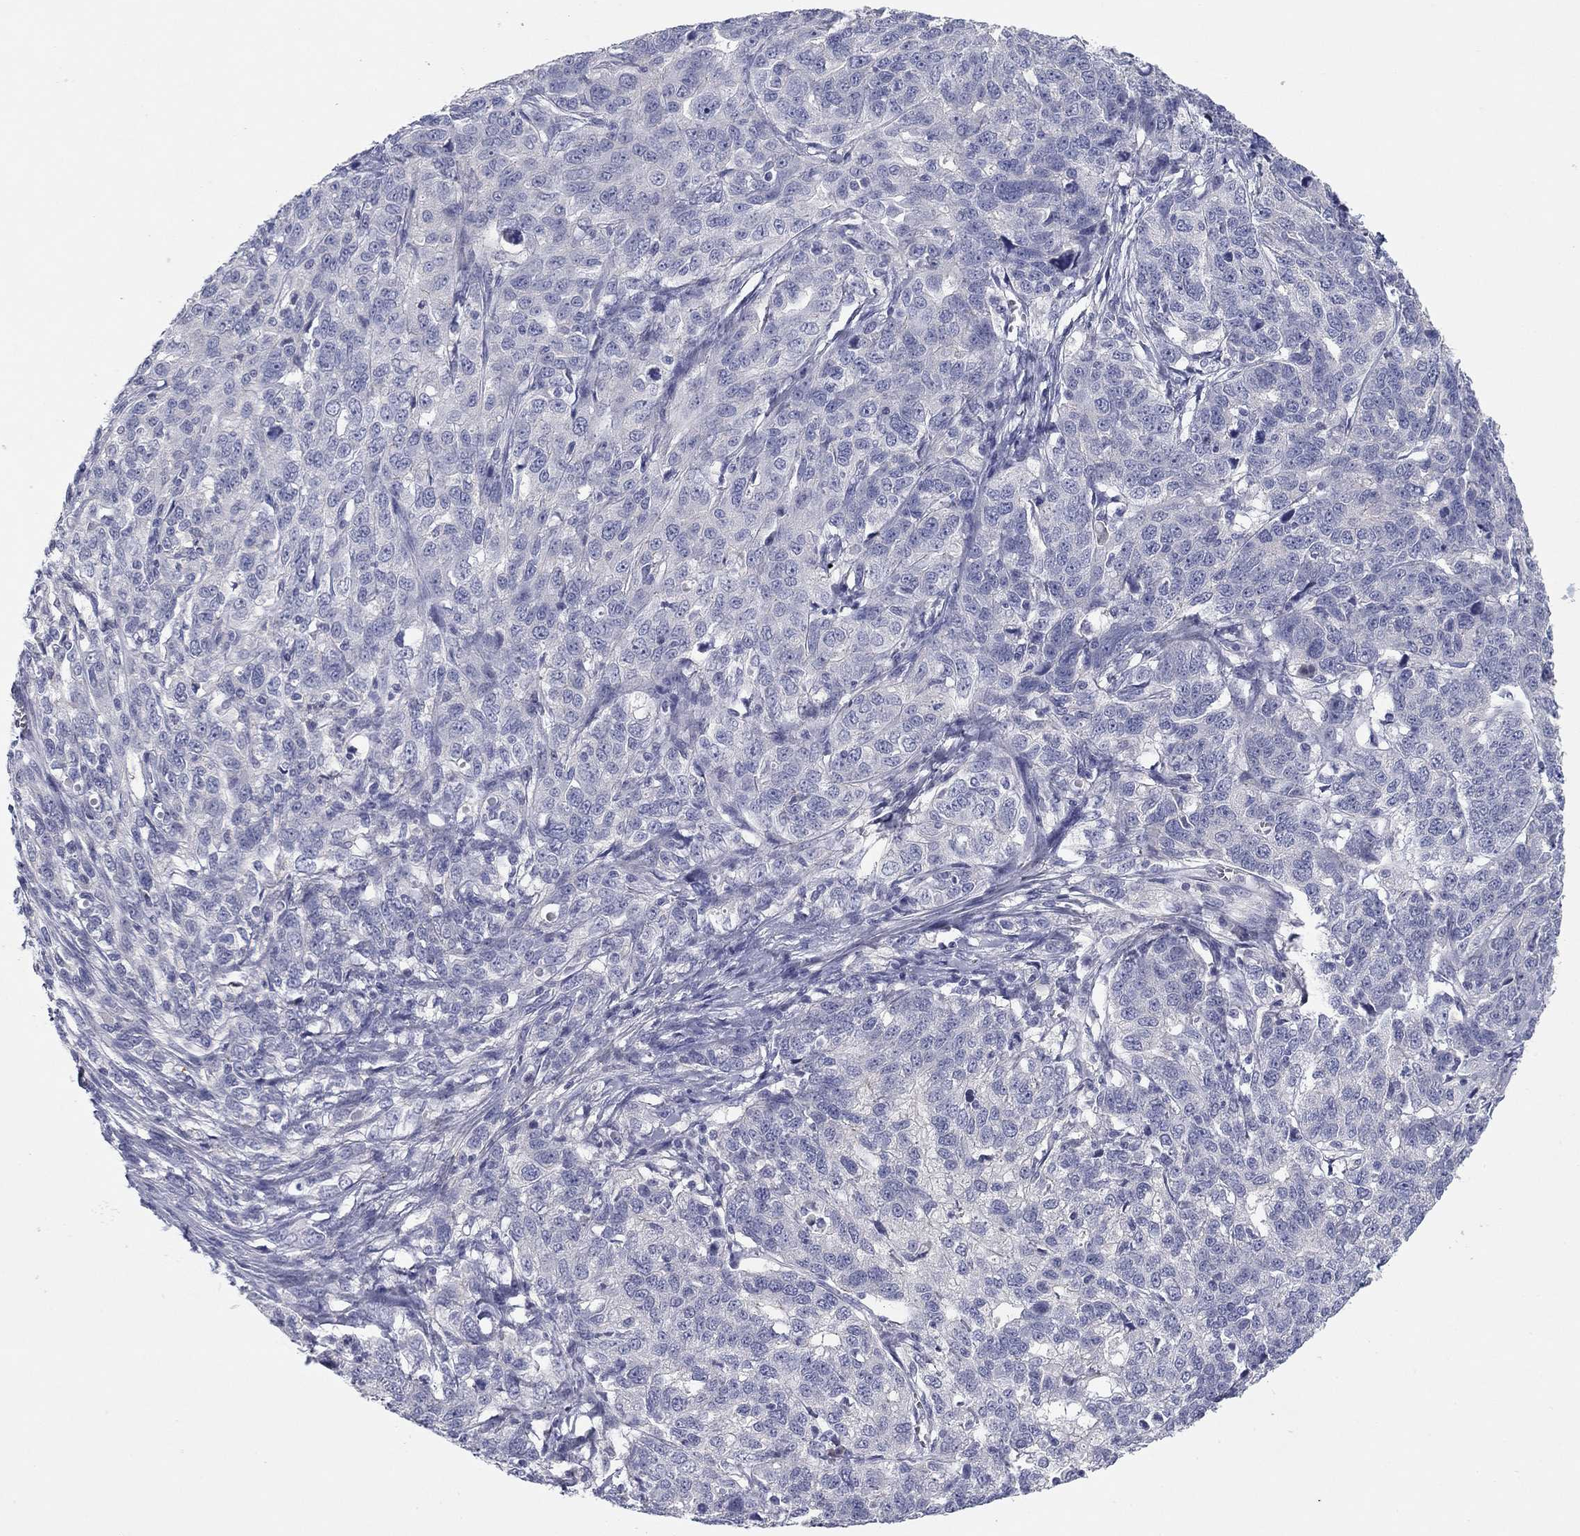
{"staining": {"intensity": "negative", "quantity": "none", "location": "none"}, "tissue": "ovarian cancer", "cell_type": "Tumor cells", "image_type": "cancer", "snomed": [{"axis": "morphology", "description": "Cystadenocarcinoma, serous, NOS"}, {"axis": "topography", "description": "Ovary"}], "caption": "This is an immunohistochemistry micrograph of serous cystadenocarcinoma (ovarian). There is no staining in tumor cells.", "gene": "CNTNAP4", "patient": {"sex": "female", "age": 71}}